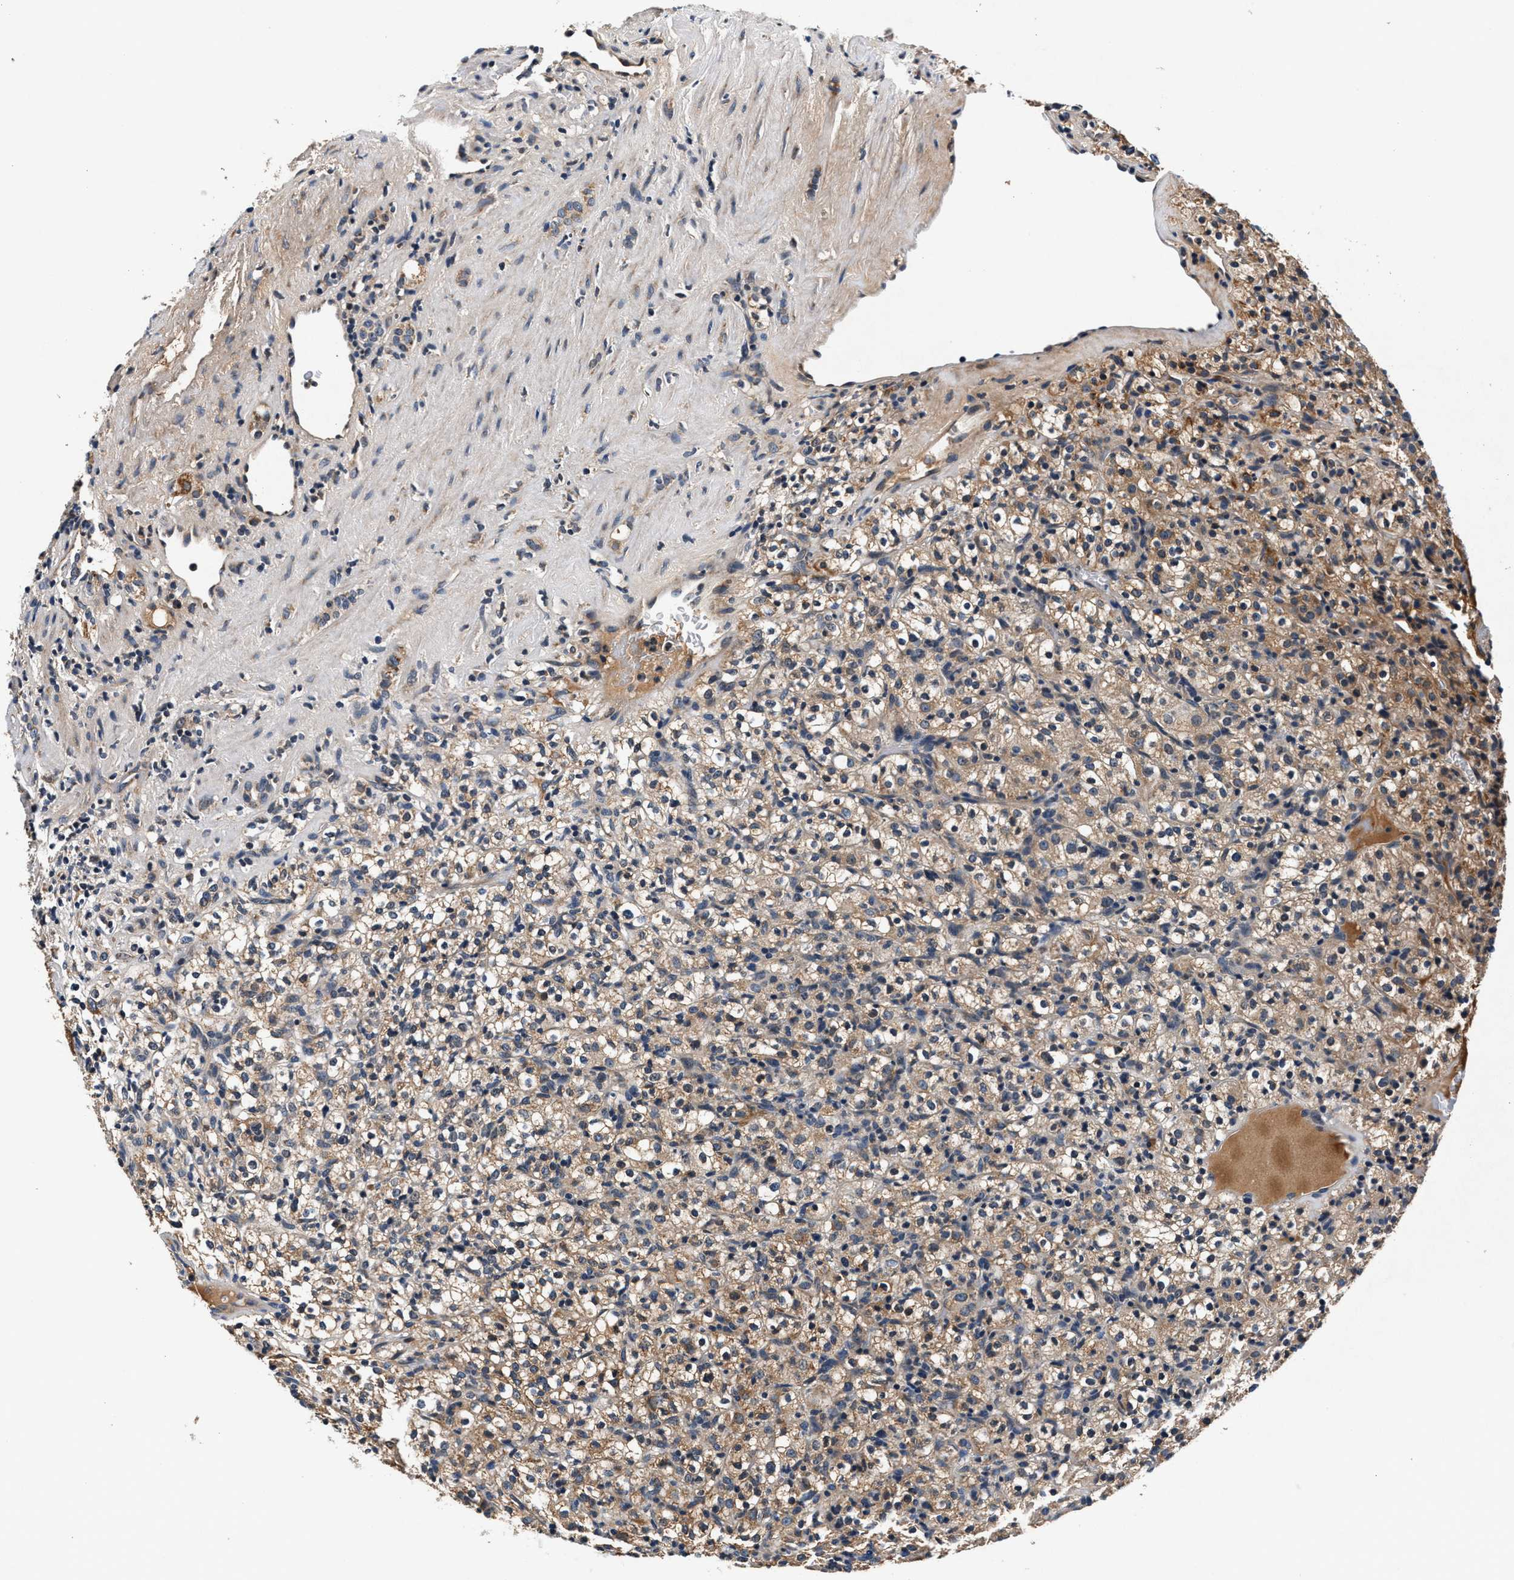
{"staining": {"intensity": "weak", "quantity": "25%-75%", "location": "cytoplasmic/membranous"}, "tissue": "renal cancer", "cell_type": "Tumor cells", "image_type": "cancer", "snomed": [{"axis": "morphology", "description": "Normal tissue, NOS"}, {"axis": "morphology", "description": "Adenocarcinoma, NOS"}, {"axis": "topography", "description": "Kidney"}], "caption": "Immunohistochemical staining of renal adenocarcinoma demonstrates low levels of weak cytoplasmic/membranous staining in about 25%-75% of tumor cells.", "gene": "IMMT", "patient": {"sex": "female", "age": 72}}